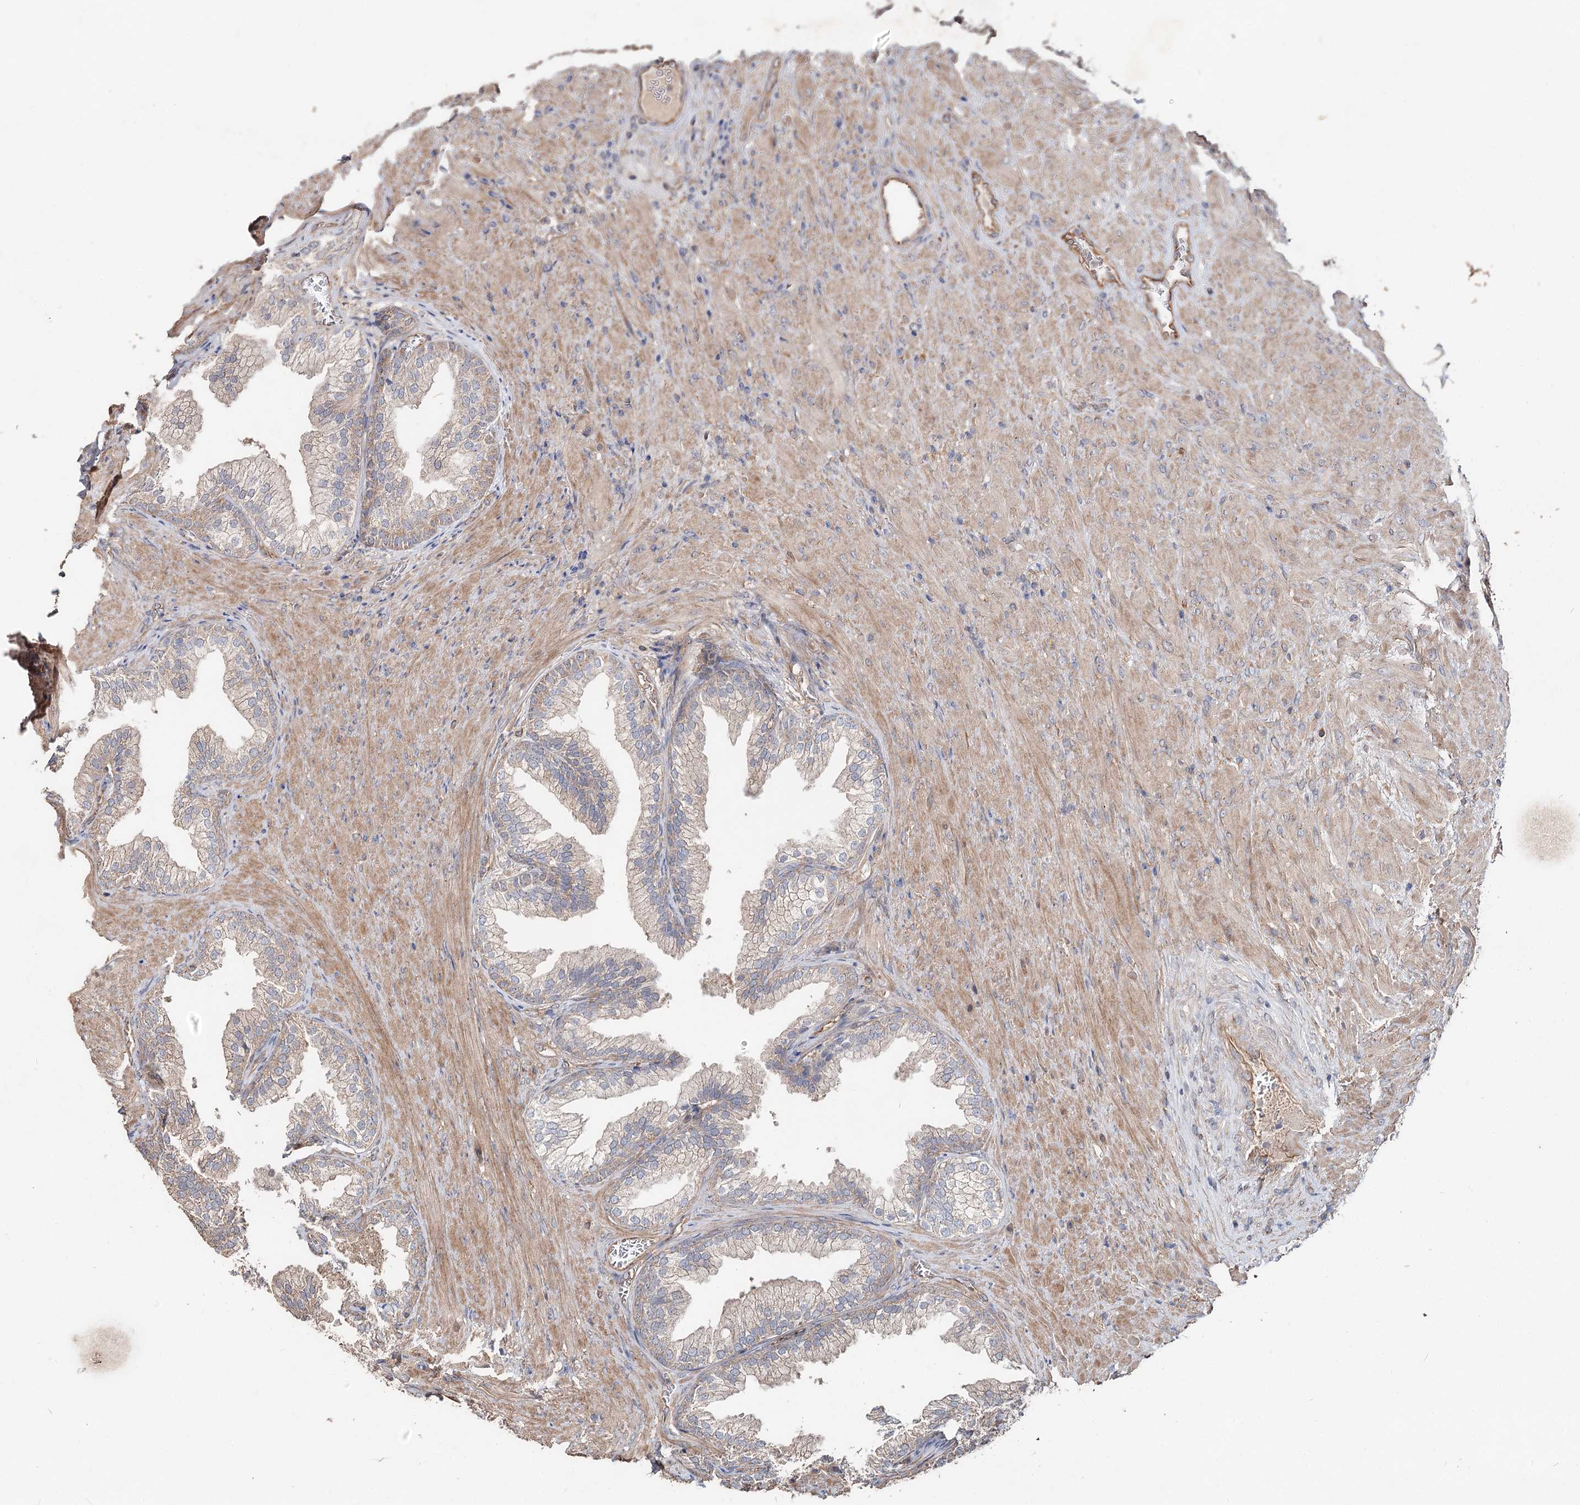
{"staining": {"intensity": "moderate", "quantity": "<25%", "location": "cytoplasmic/membranous"}, "tissue": "prostate", "cell_type": "Glandular cells", "image_type": "normal", "snomed": [{"axis": "morphology", "description": "Normal tissue, NOS"}, {"axis": "topography", "description": "Prostate"}], "caption": "Immunohistochemistry image of benign prostate: prostate stained using IHC reveals low levels of moderate protein expression localized specifically in the cytoplasmic/membranous of glandular cells, appearing as a cytoplasmic/membranous brown color.", "gene": "SPART", "patient": {"sex": "male", "age": 76}}